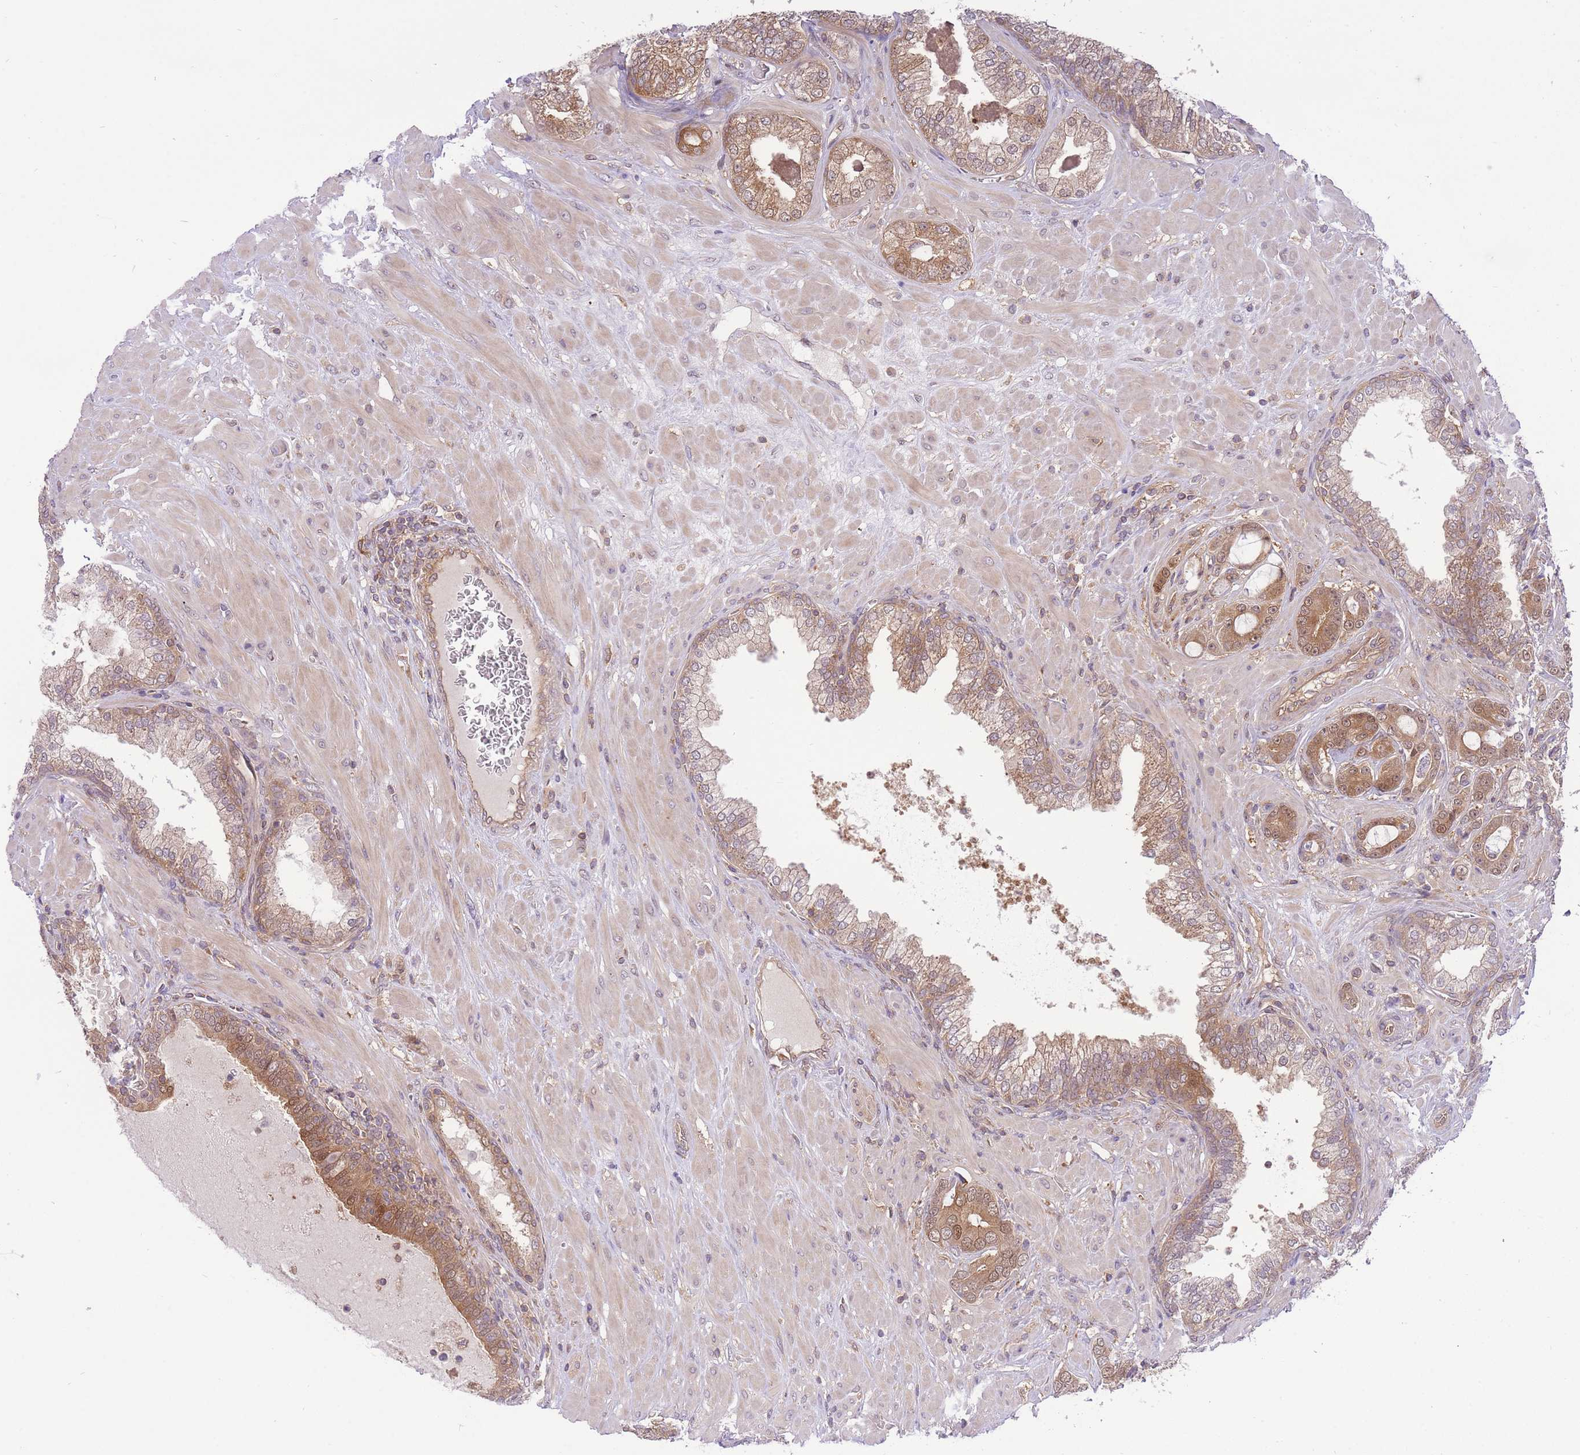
{"staining": {"intensity": "moderate", "quantity": ">75%", "location": "cytoplasmic/membranous,nuclear"}, "tissue": "prostate cancer", "cell_type": "Tumor cells", "image_type": "cancer", "snomed": [{"axis": "morphology", "description": "Adenocarcinoma, High grade"}, {"axis": "topography", "description": "Prostate"}], "caption": "This micrograph demonstrates high-grade adenocarcinoma (prostate) stained with immunohistochemistry to label a protein in brown. The cytoplasmic/membranous and nuclear of tumor cells show moderate positivity for the protein. Nuclei are counter-stained blue.", "gene": "PREP", "patient": {"sex": "male", "age": 55}}